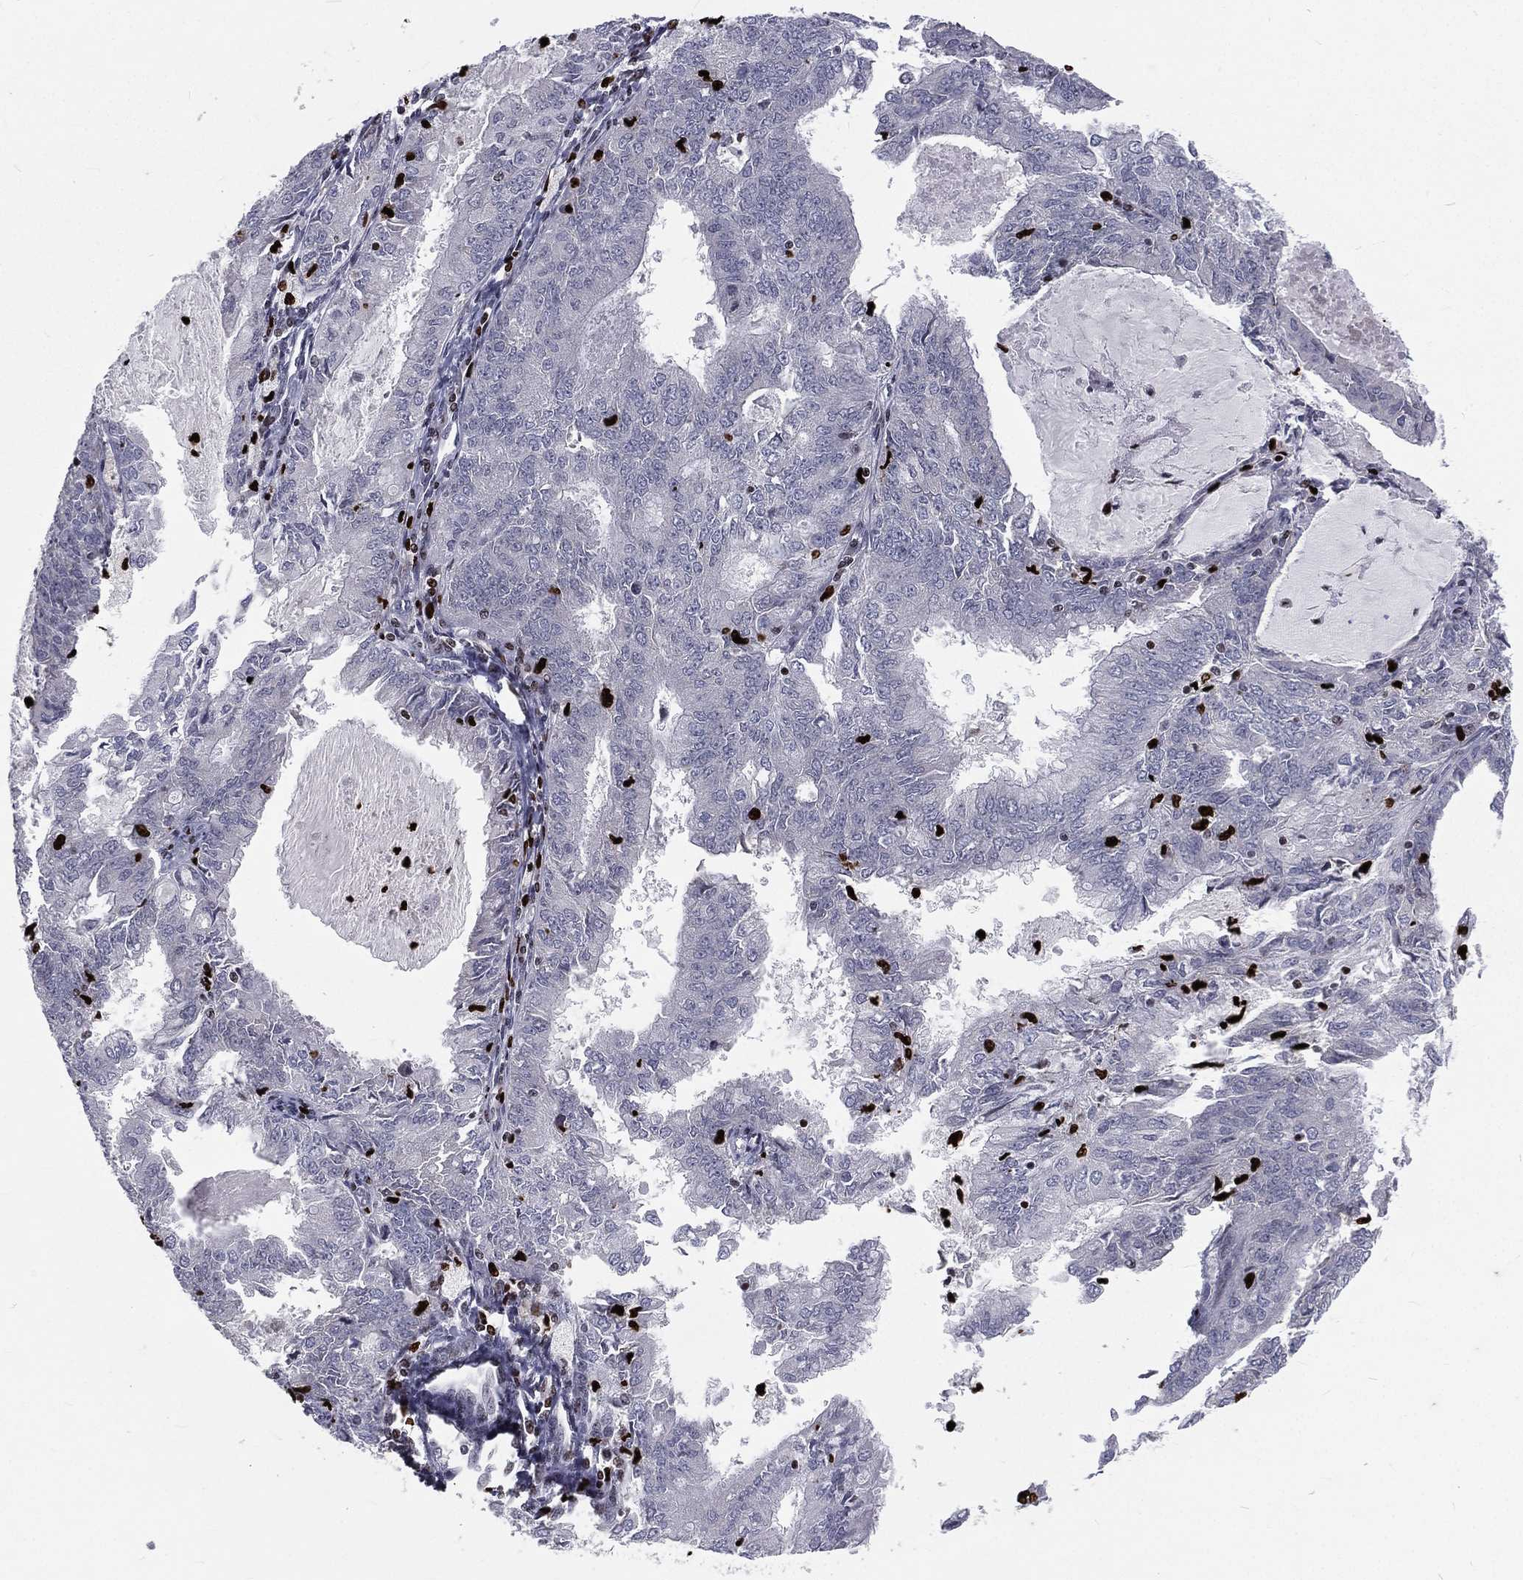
{"staining": {"intensity": "negative", "quantity": "none", "location": "none"}, "tissue": "endometrial cancer", "cell_type": "Tumor cells", "image_type": "cancer", "snomed": [{"axis": "morphology", "description": "Adenocarcinoma, NOS"}, {"axis": "topography", "description": "Endometrium"}], "caption": "DAB immunohistochemical staining of human adenocarcinoma (endometrial) displays no significant positivity in tumor cells. Brightfield microscopy of immunohistochemistry stained with DAB (3,3'-diaminobenzidine) (brown) and hematoxylin (blue), captured at high magnification.", "gene": "MNDA", "patient": {"sex": "female", "age": 57}}